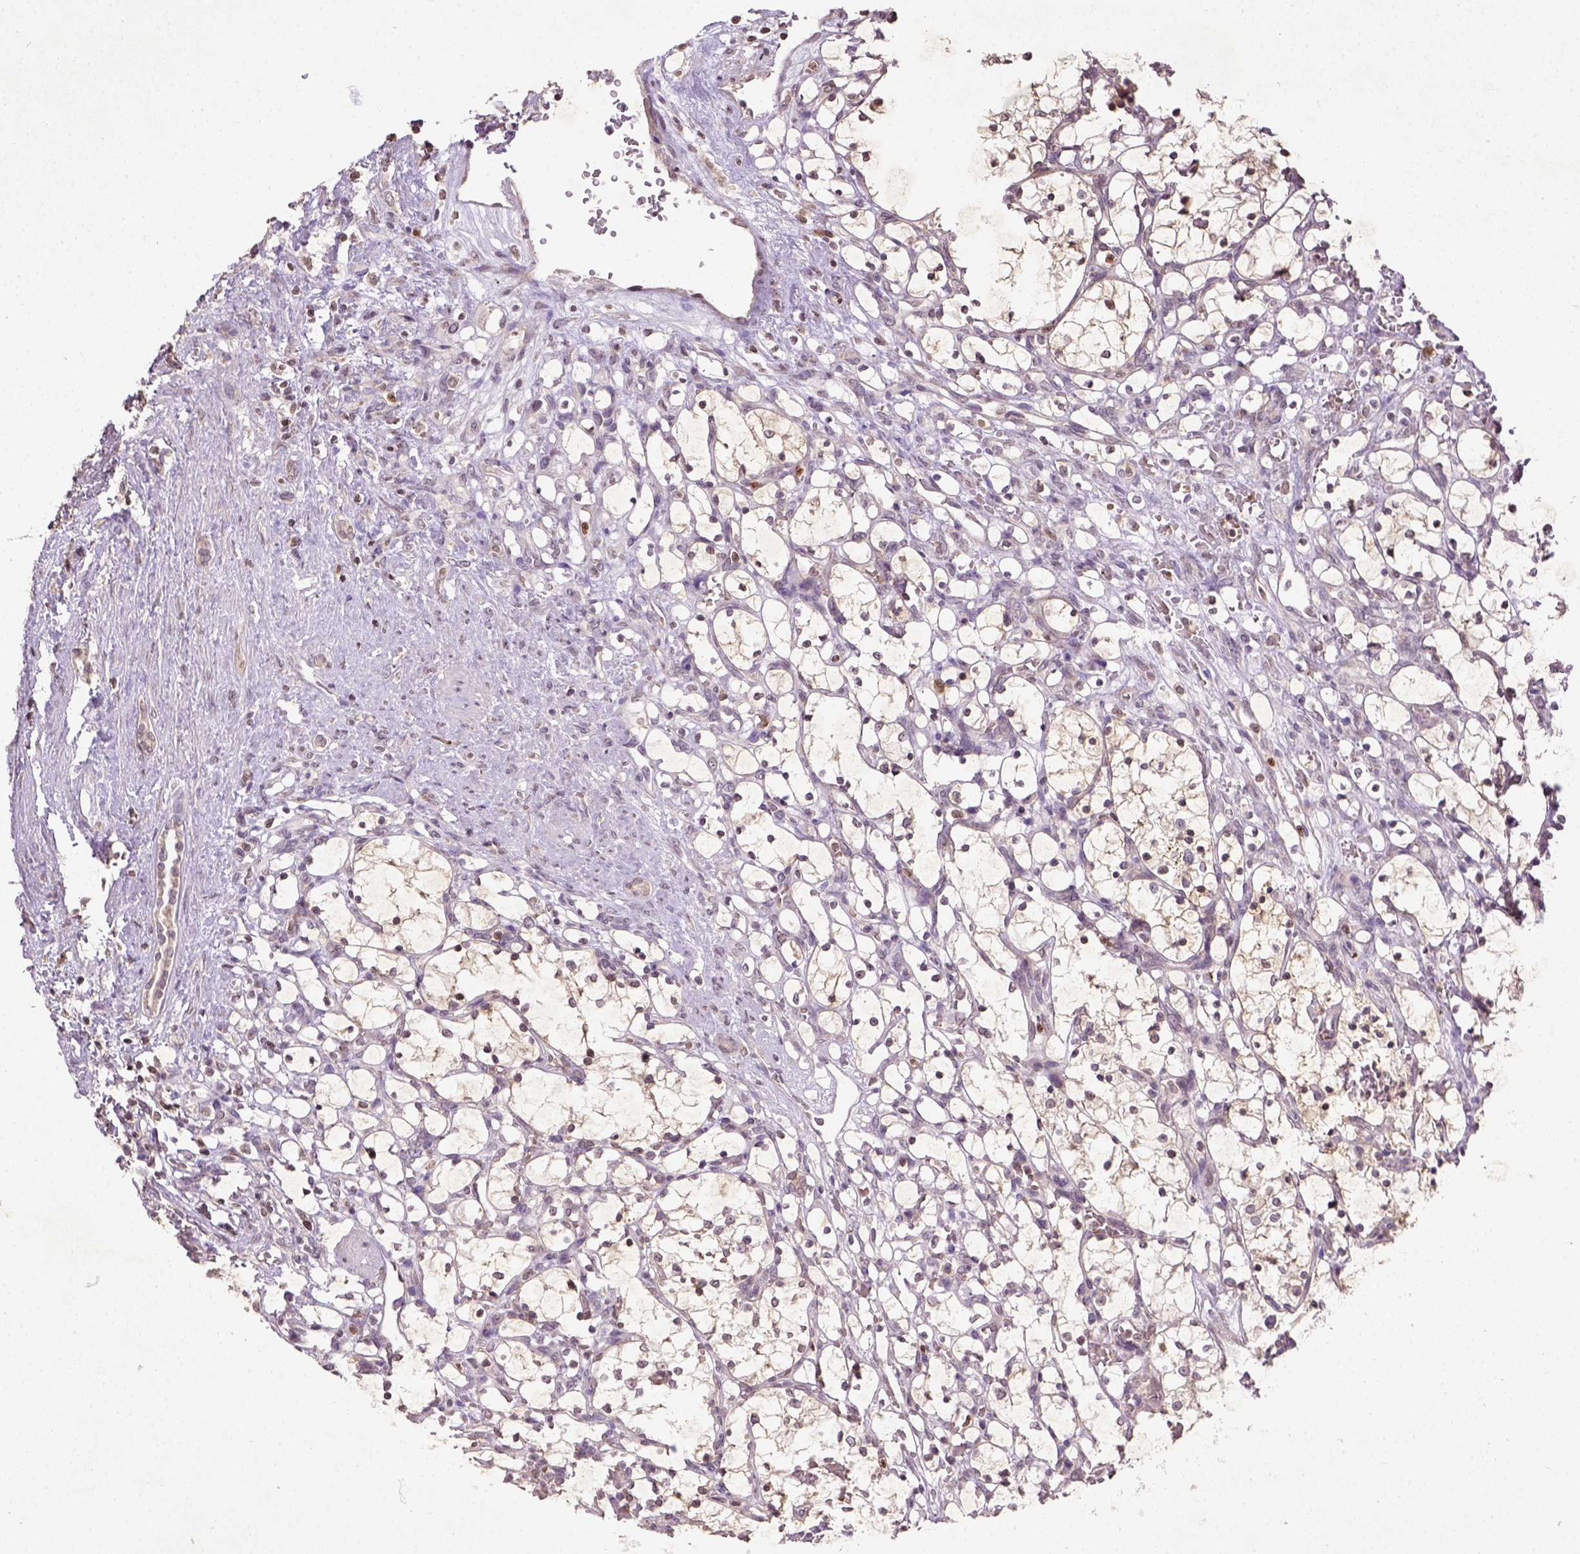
{"staining": {"intensity": "weak", "quantity": ">75%", "location": "cytoplasmic/membranous"}, "tissue": "renal cancer", "cell_type": "Tumor cells", "image_type": "cancer", "snomed": [{"axis": "morphology", "description": "Adenocarcinoma, NOS"}, {"axis": "topography", "description": "Kidney"}], "caption": "A low amount of weak cytoplasmic/membranous expression is present in approximately >75% of tumor cells in renal cancer tissue.", "gene": "NUDT3", "patient": {"sex": "female", "age": 69}}